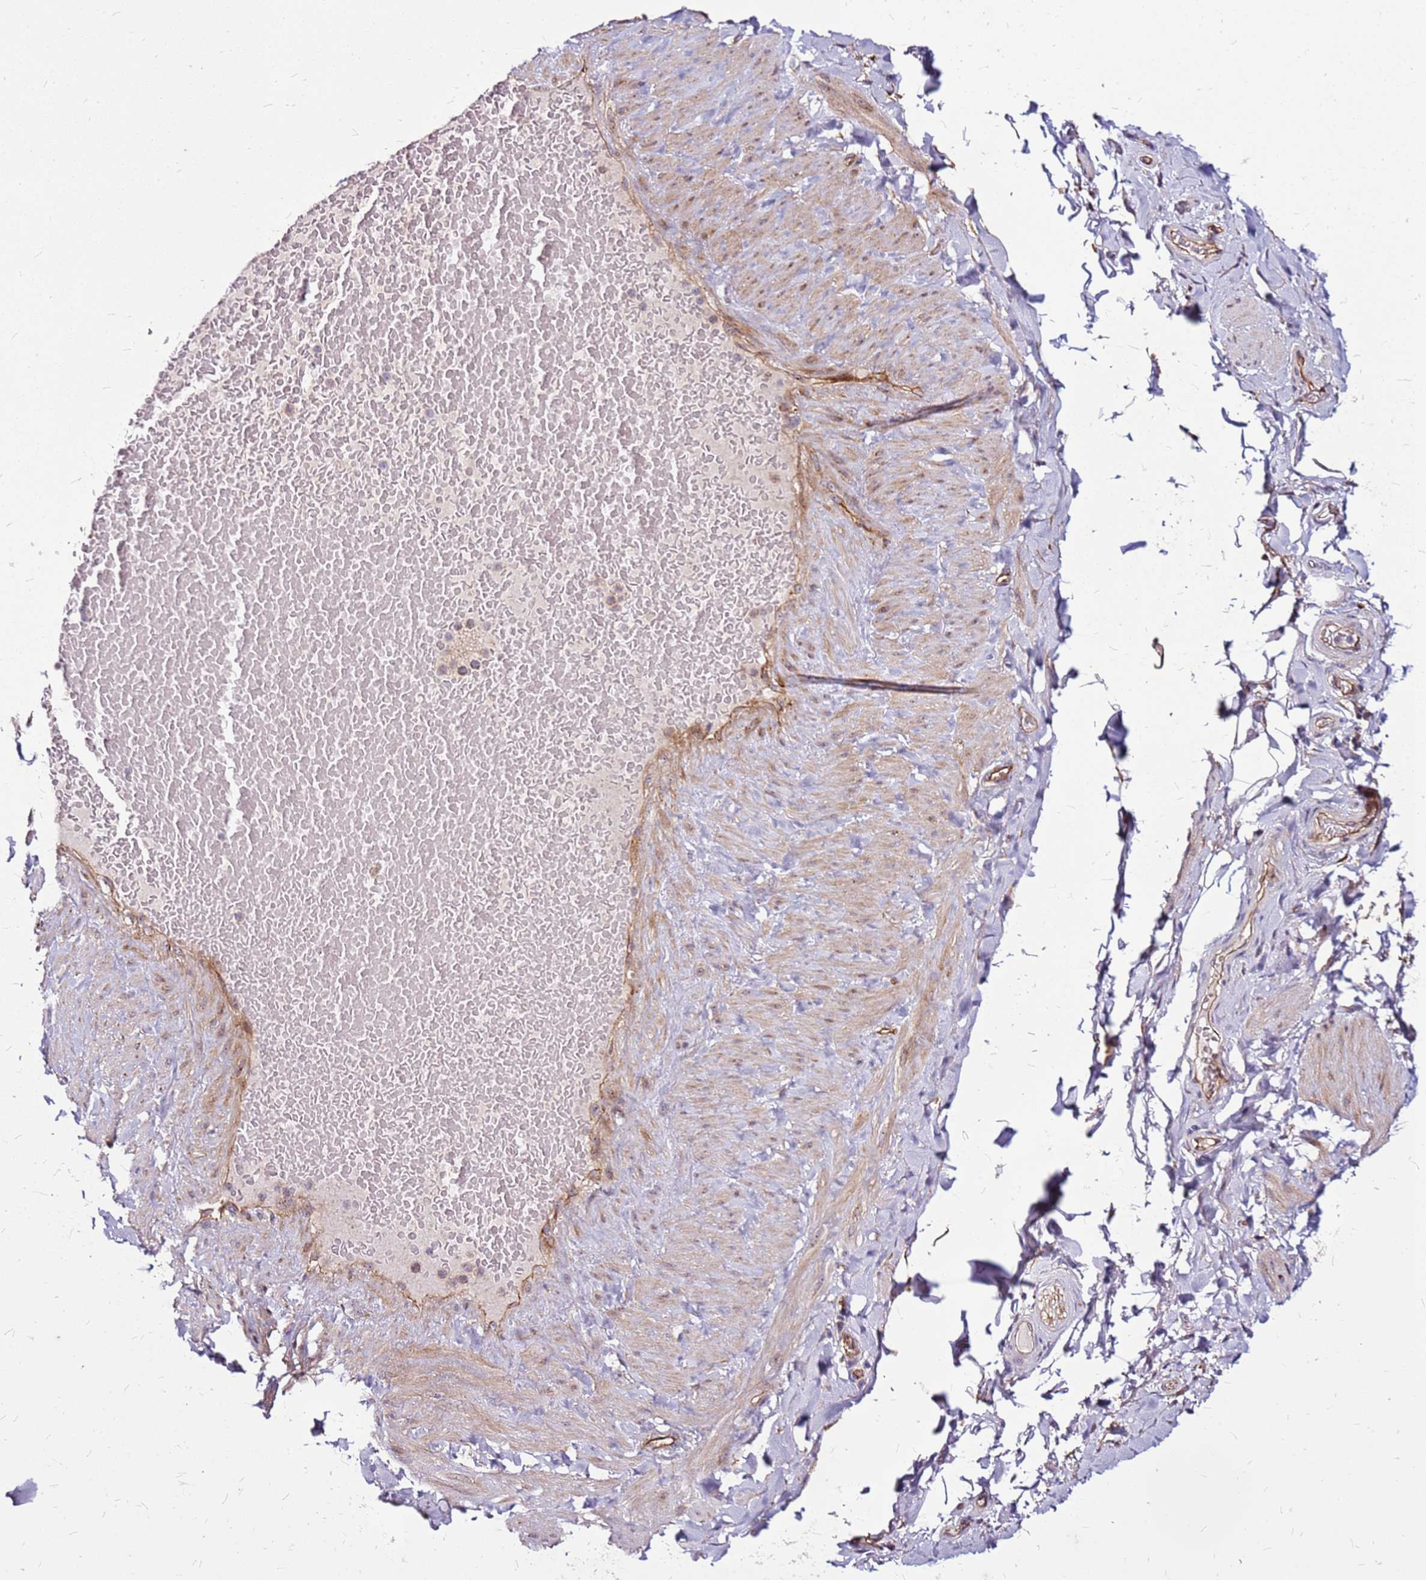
{"staining": {"intensity": "negative", "quantity": "none", "location": "none"}, "tissue": "soft tissue", "cell_type": "Chondrocytes", "image_type": "normal", "snomed": [{"axis": "morphology", "description": "Normal tissue, NOS"}, {"axis": "topography", "description": "Soft tissue"}, {"axis": "topography", "description": "Vascular tissue"}], "caption": "DAB (3,3'-diaminobenzidine) immunohistochemical staining of normal human soft tissue reveals no significant expression in chondrocytes. (Brightfield microscopy of DAB (3,3'-diaminobenzidine) immunohistochemistry (IHC) at high magnification).", "gene": "TOPAZ1", "patient": {"sex": "male", "age": 54}}